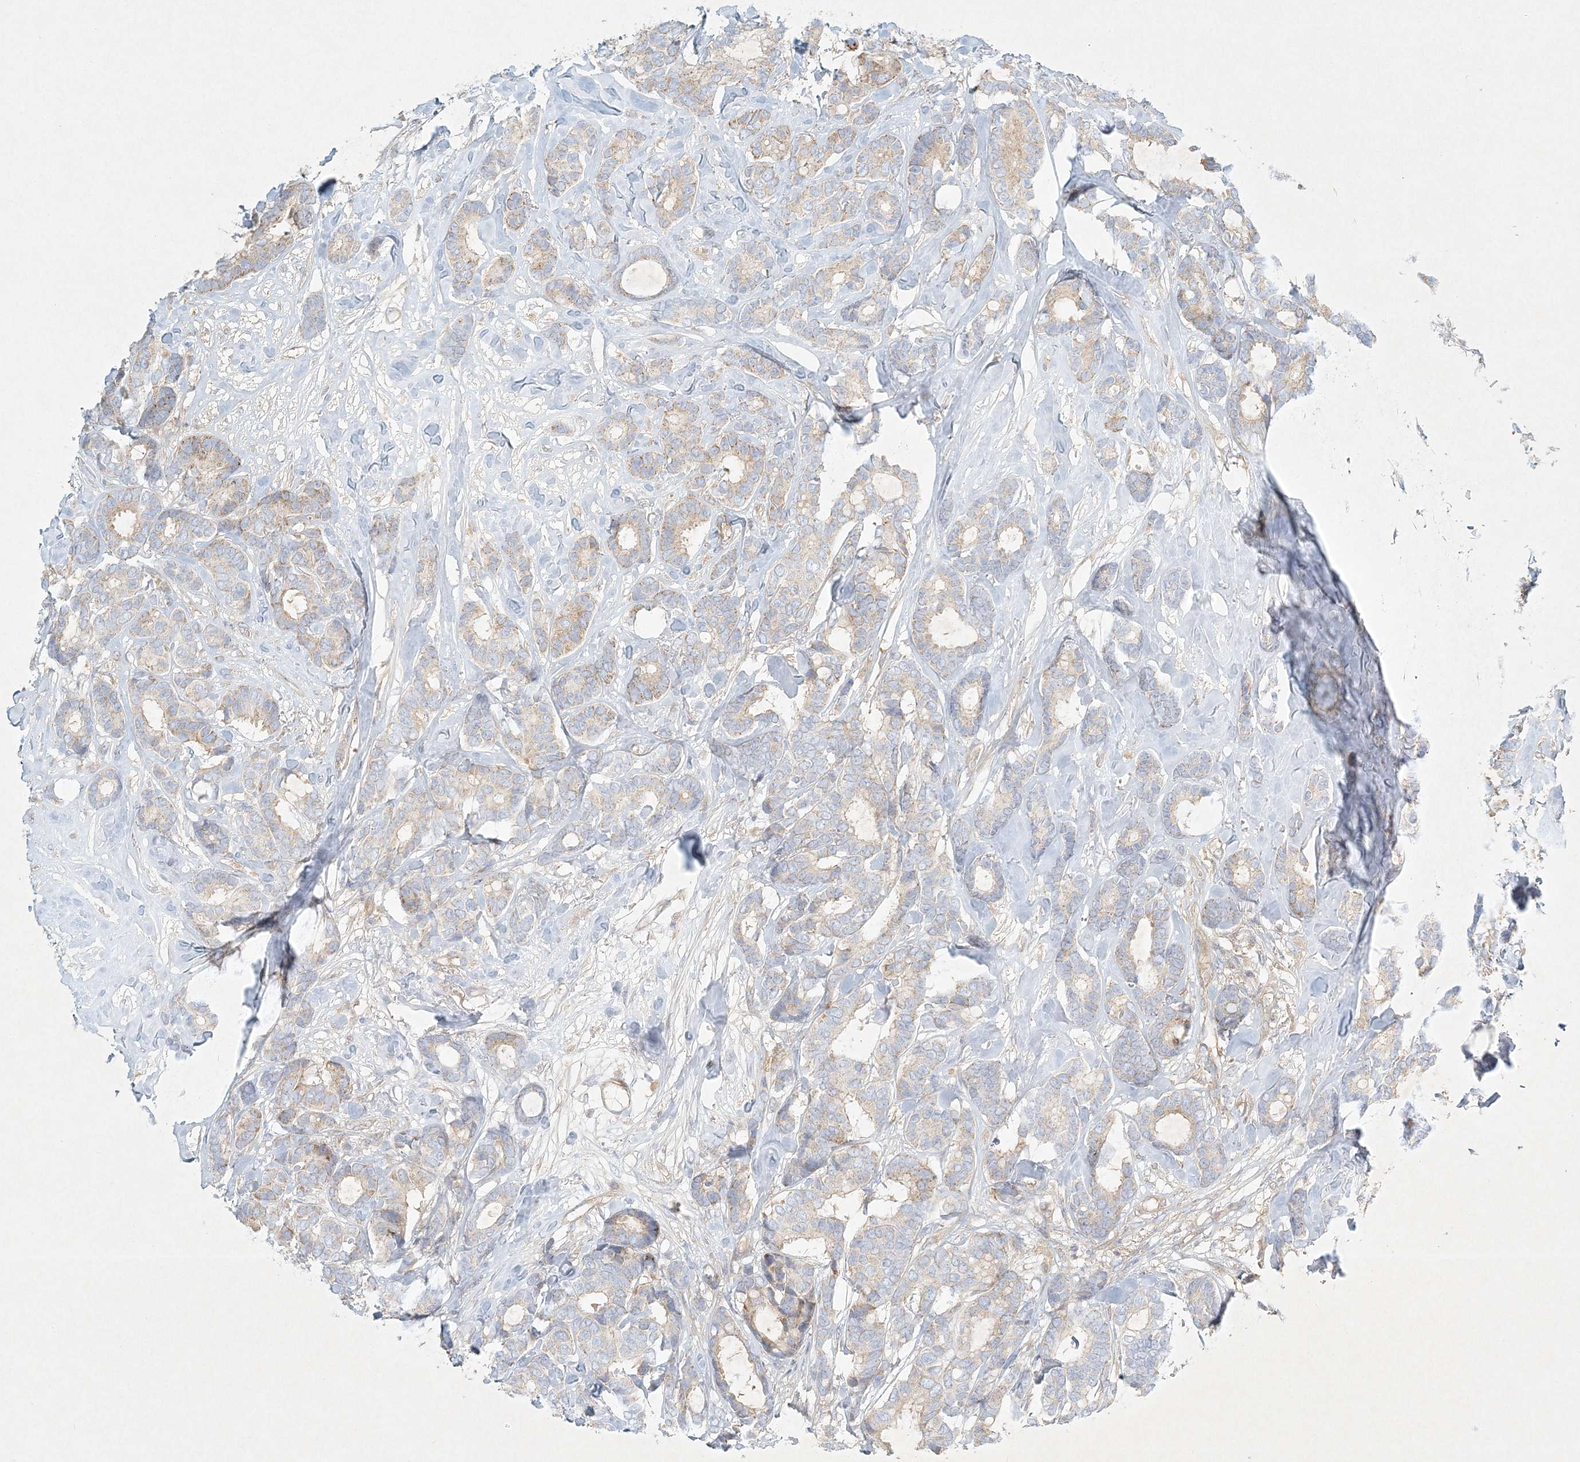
{"staining": {"intensity": "weak", "quantity": ">75%", "location": "cytoplasmic/membranous"}, "tissue": "breast cancer", "cell_type": "Tumor cells", "image_type": "cancer", "snomed": [{"axis": "morphology", "description": "Duct carcinoma"}, {"axis": "topography", "description": "Breast"}], "caption": "A brown stain highlights weak cytoplasmic/membranous staining of a protein in intraductal carcinoma (breast) tumor cells. Immunohistochemistry stains the protein of interest in brown and the nuclei are stained blue.", "gene": "STK11IP", "patient": {"sex": "female", "age": 87}}